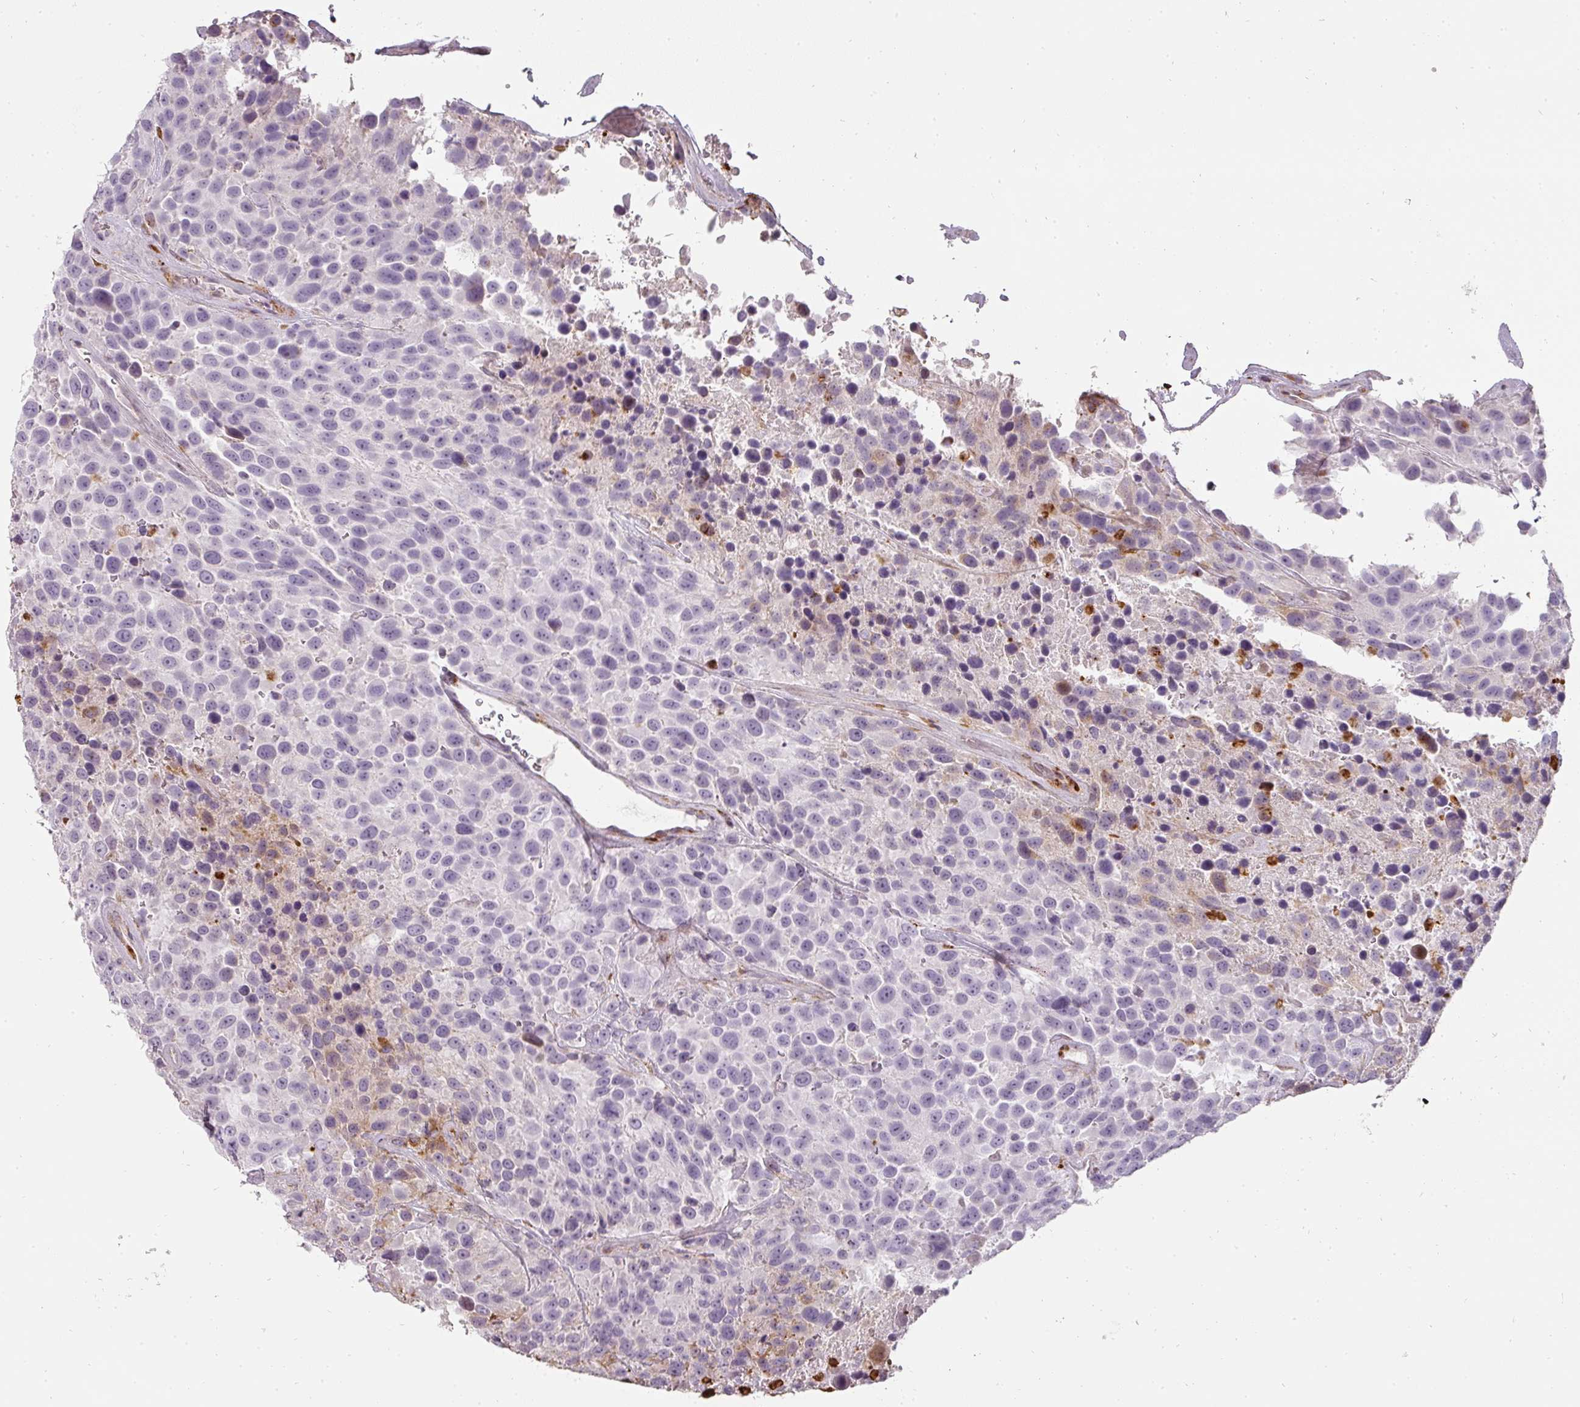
{"staining": {"intensity": "negative", "quantity": "none", "location": "none"}, "tissue": "urothelial cancer", "cell_type": "Tumor cells", "image_type": "cancer", "snomed": [{"axis": "morphology", "description": "Urothelial carcinoma, High grade"}, {"axis": "topography", "description": "Urinary bladder"}], "caption": "This is an IHC histopathology image of human urothelial cancer. There is no expression in tumor cells.", "gene": "BIK", "patient": {"sex": "female", "age": 70}}